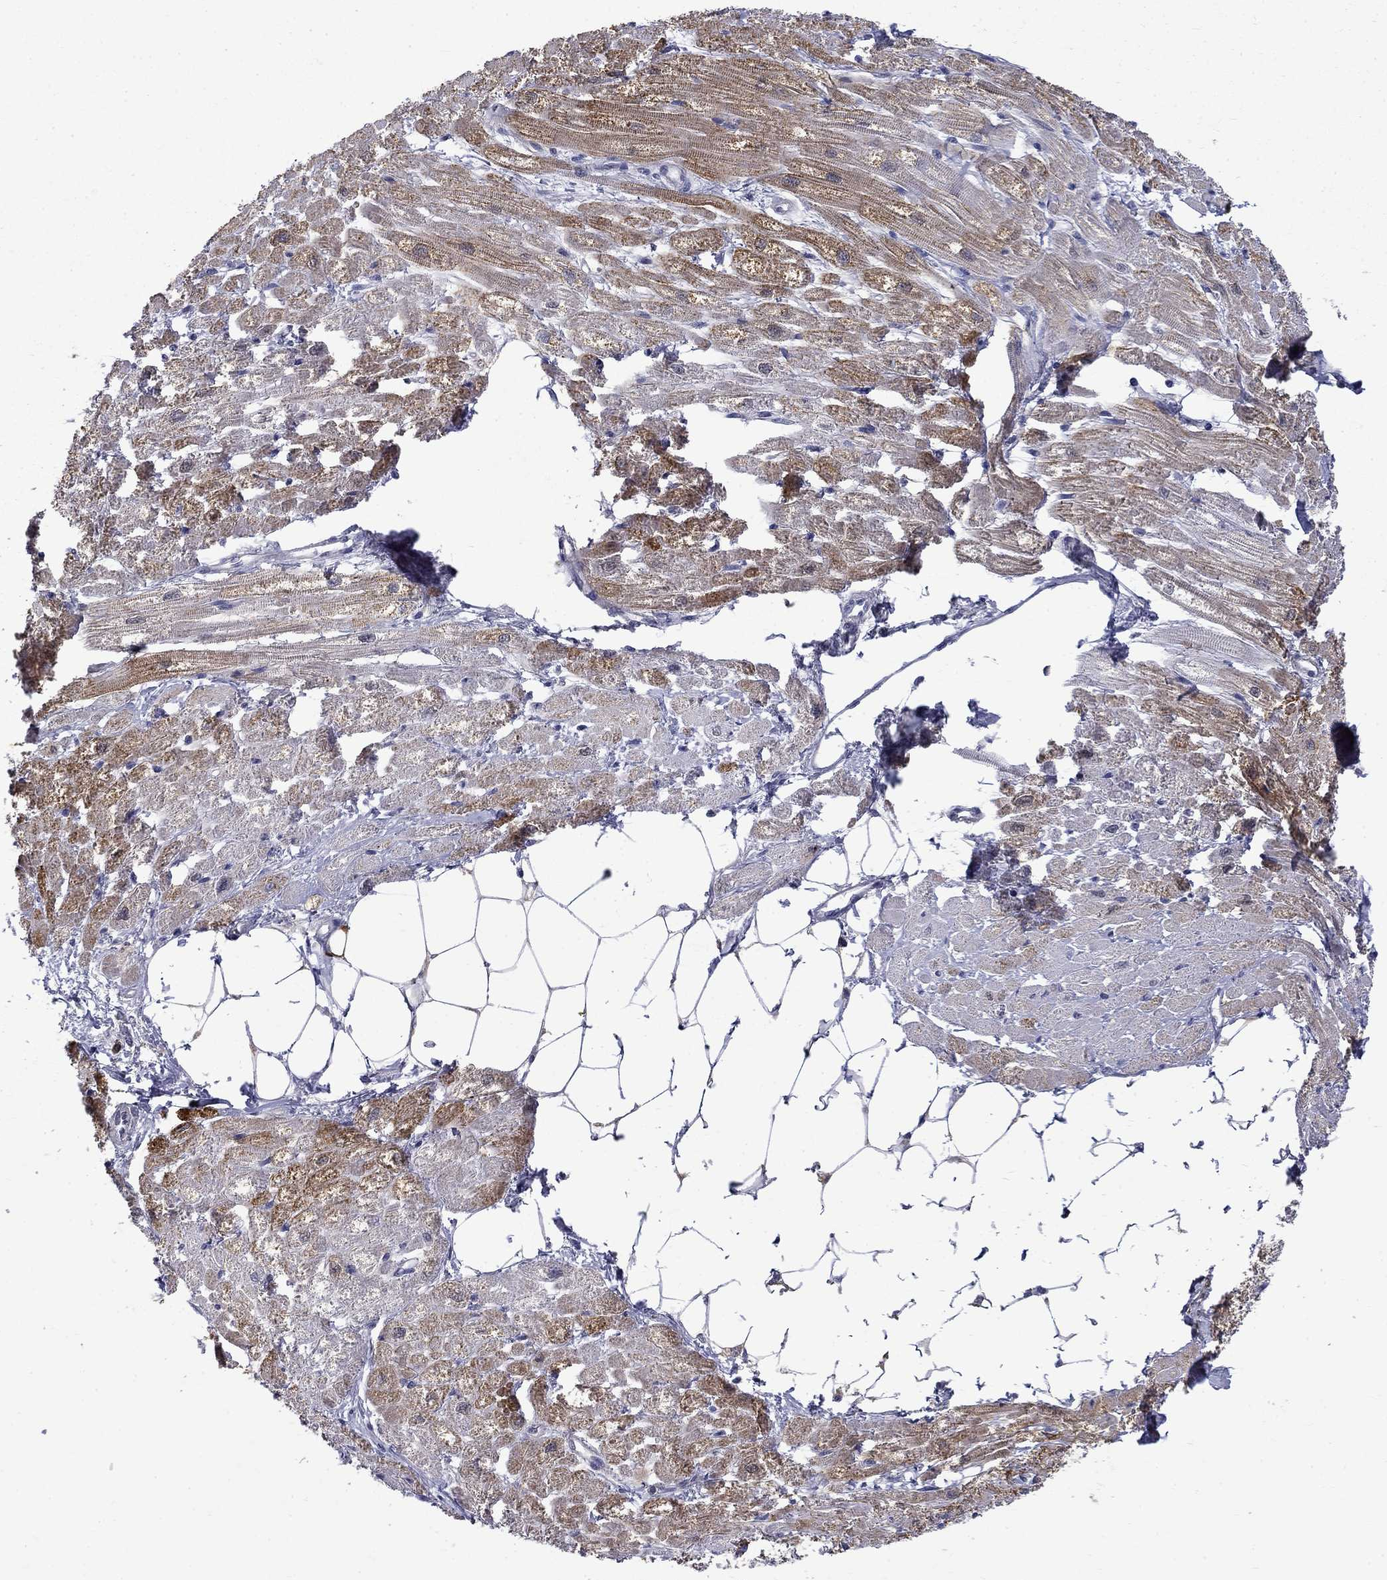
{"staining": {"intensity": "moderate", "quantity": "<25%", "location": "cytoplasmic/membranous"}, "tissue": "heart muscle", "cell_type": "Cardiomyocytes", "image_type": "normal", "snomed": [{"axis": "morphology", "description": "Normal tissue, NOS"}, {"axis": "topography", "description": "Heart"}], "caption": "A brown stain shows moderate cytoplasmic/membranous expression of a protein in cardiomyocytes of normal heart muscle.", "gene": "PCBP2", "patient": {"sex": "male", "age": 57}}